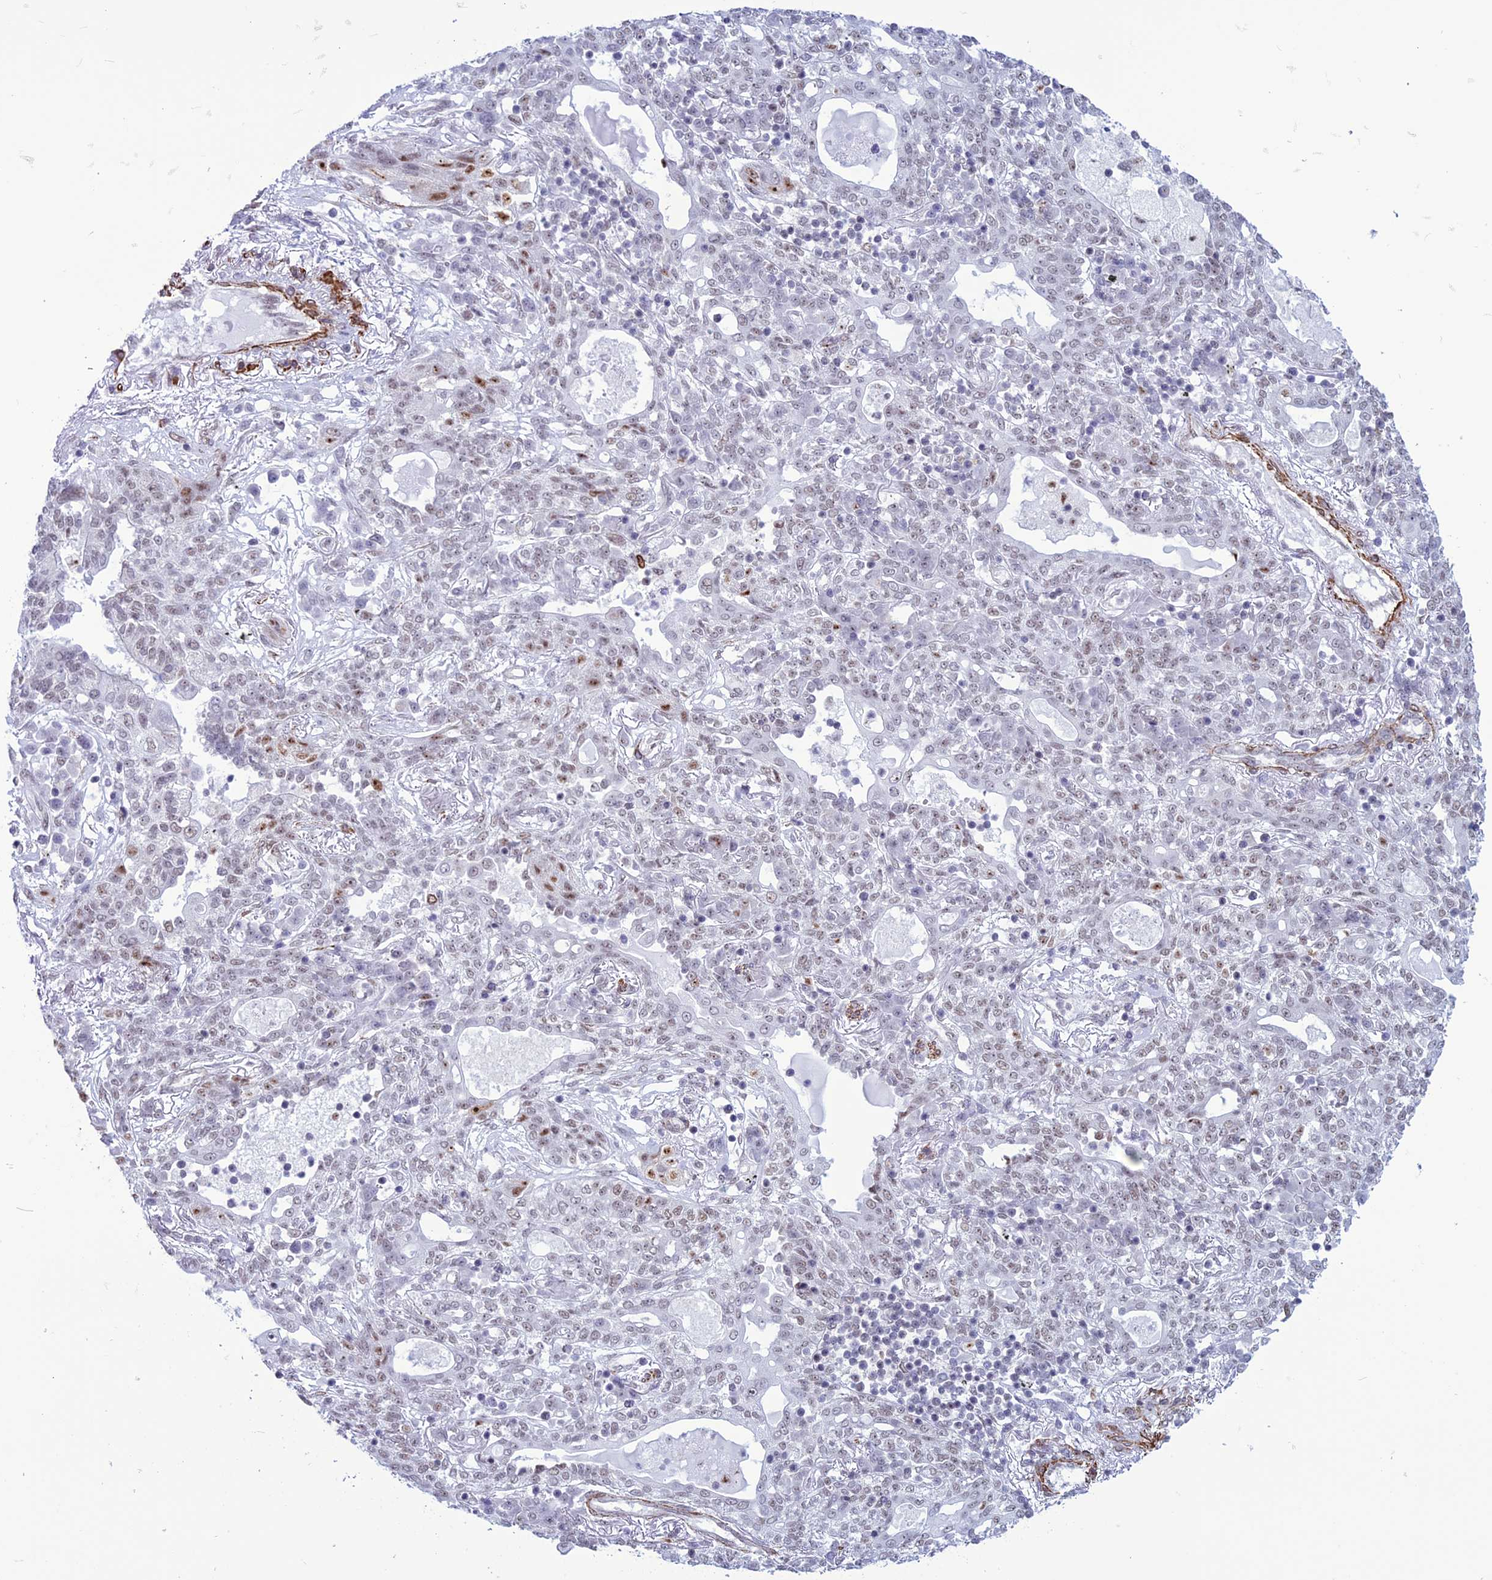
{"staining": {"intensity": "weak", "quantity": "25%-75%", "location": "nuclear"}, "tissue": "lung cancer", "cell_type": "Tumor cells", "image_type": "cancer", "snomed": [{"axis": "morphology", "description": "Squamous cell carcinoma, NOS"}, {"axis": "topography", "description": "Lung"}], "caption": "Lung cancer stained with IHC shows weak nuclear expression in approximately 25%-75% of tumor cells.", "gene": "U2AF1", "patient": {"sex": "female", "age": 70}}